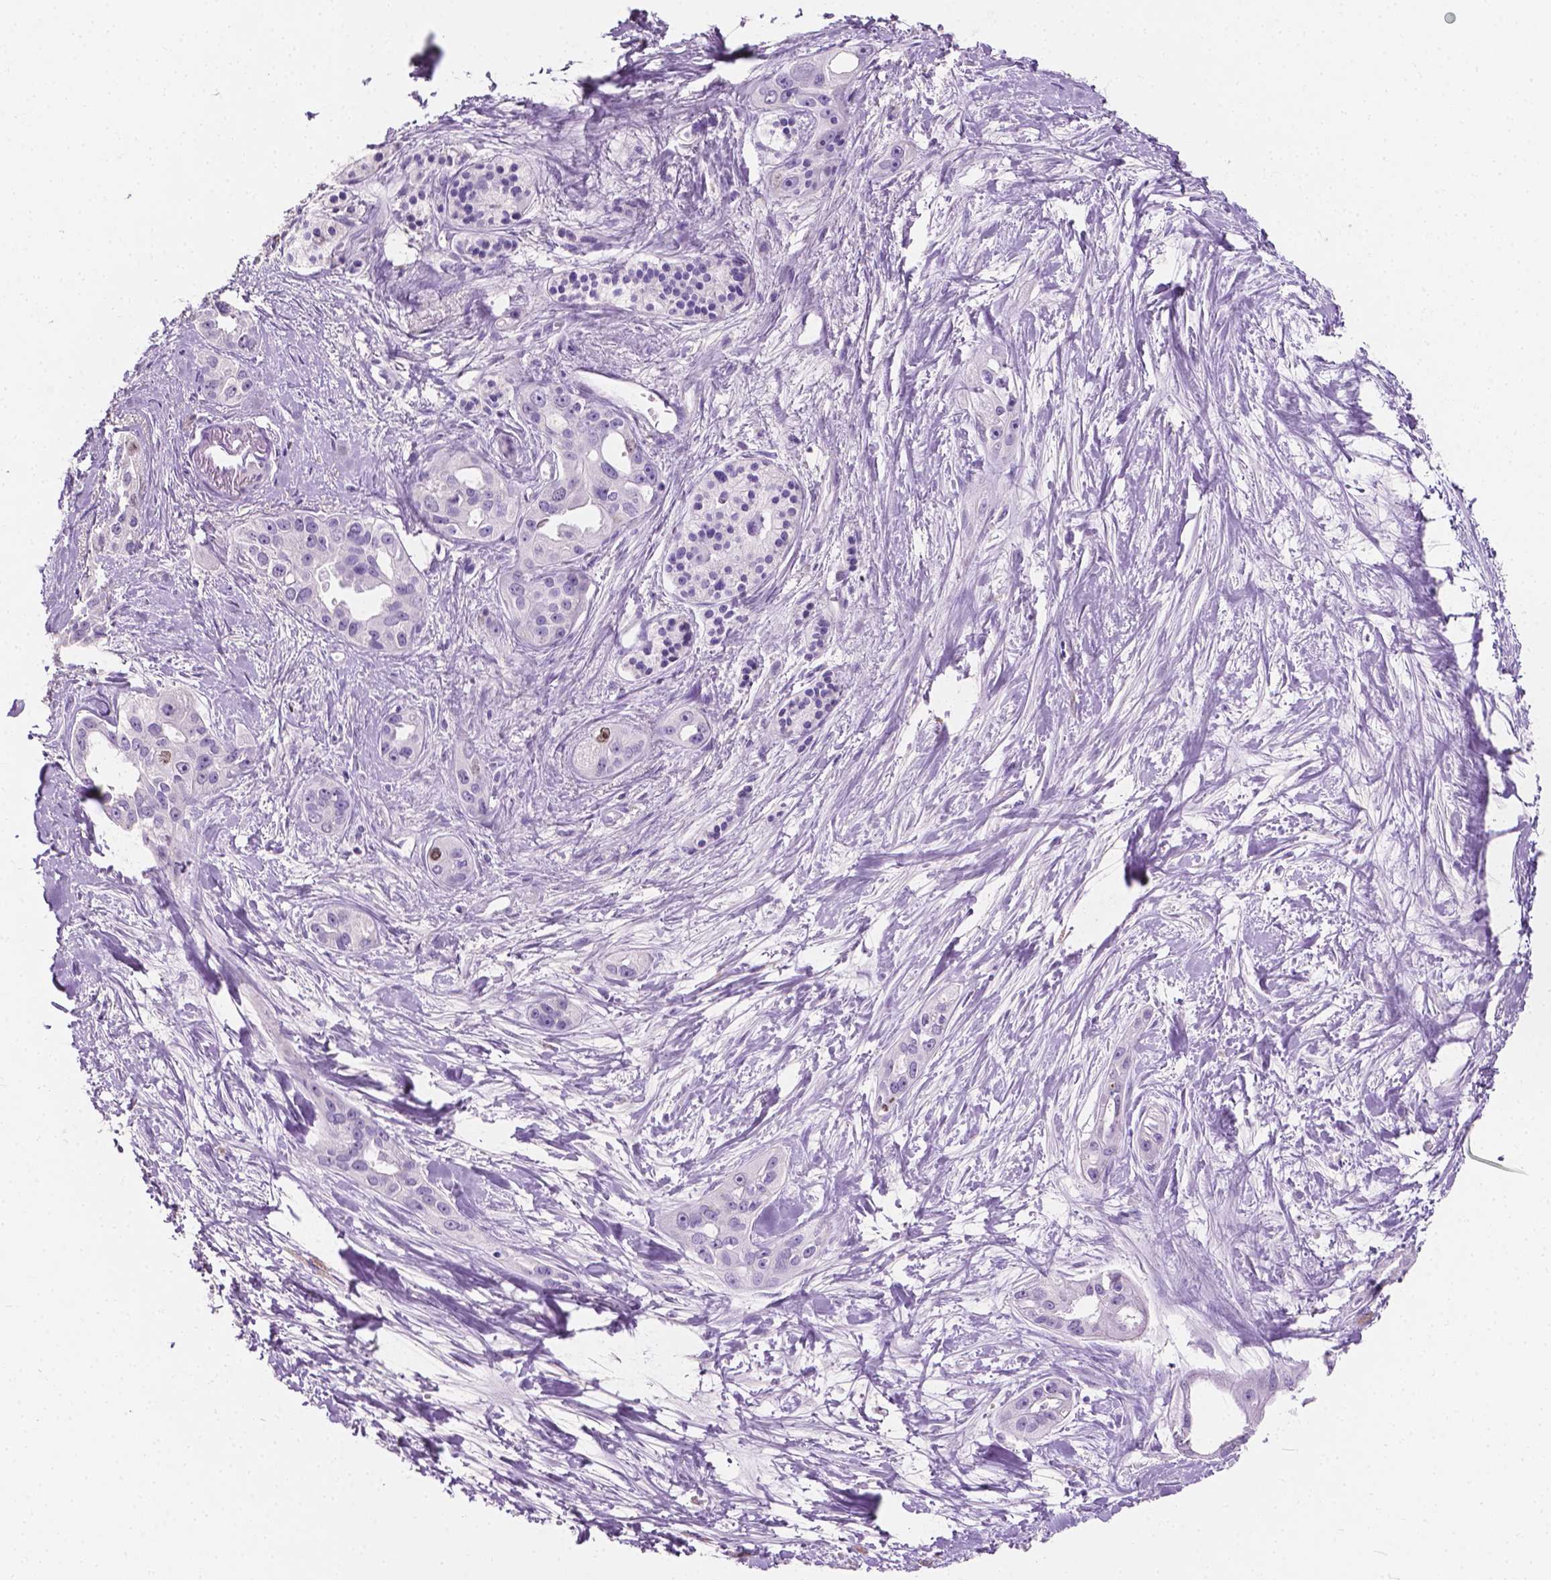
{"staining": {"intensity": "negative", "quantity": "none", "location": "none"}, "tissue": "pancreatic cancer", "cell_type": "Tumor cells", "image_type": "cancer", "snomed": [{"axis": "morphology", "description": "Adenocarcinoma, NOS"}, {"axis": "topography", "description": "Pancreas"}], "caption": "Pancreatic cancer (adenocarcinoma) was stained to show a protein in brown. There is no significant staining in tumor cells.", "gene": "SIAH2", "patient": {"sex": "female", "age": 50}}